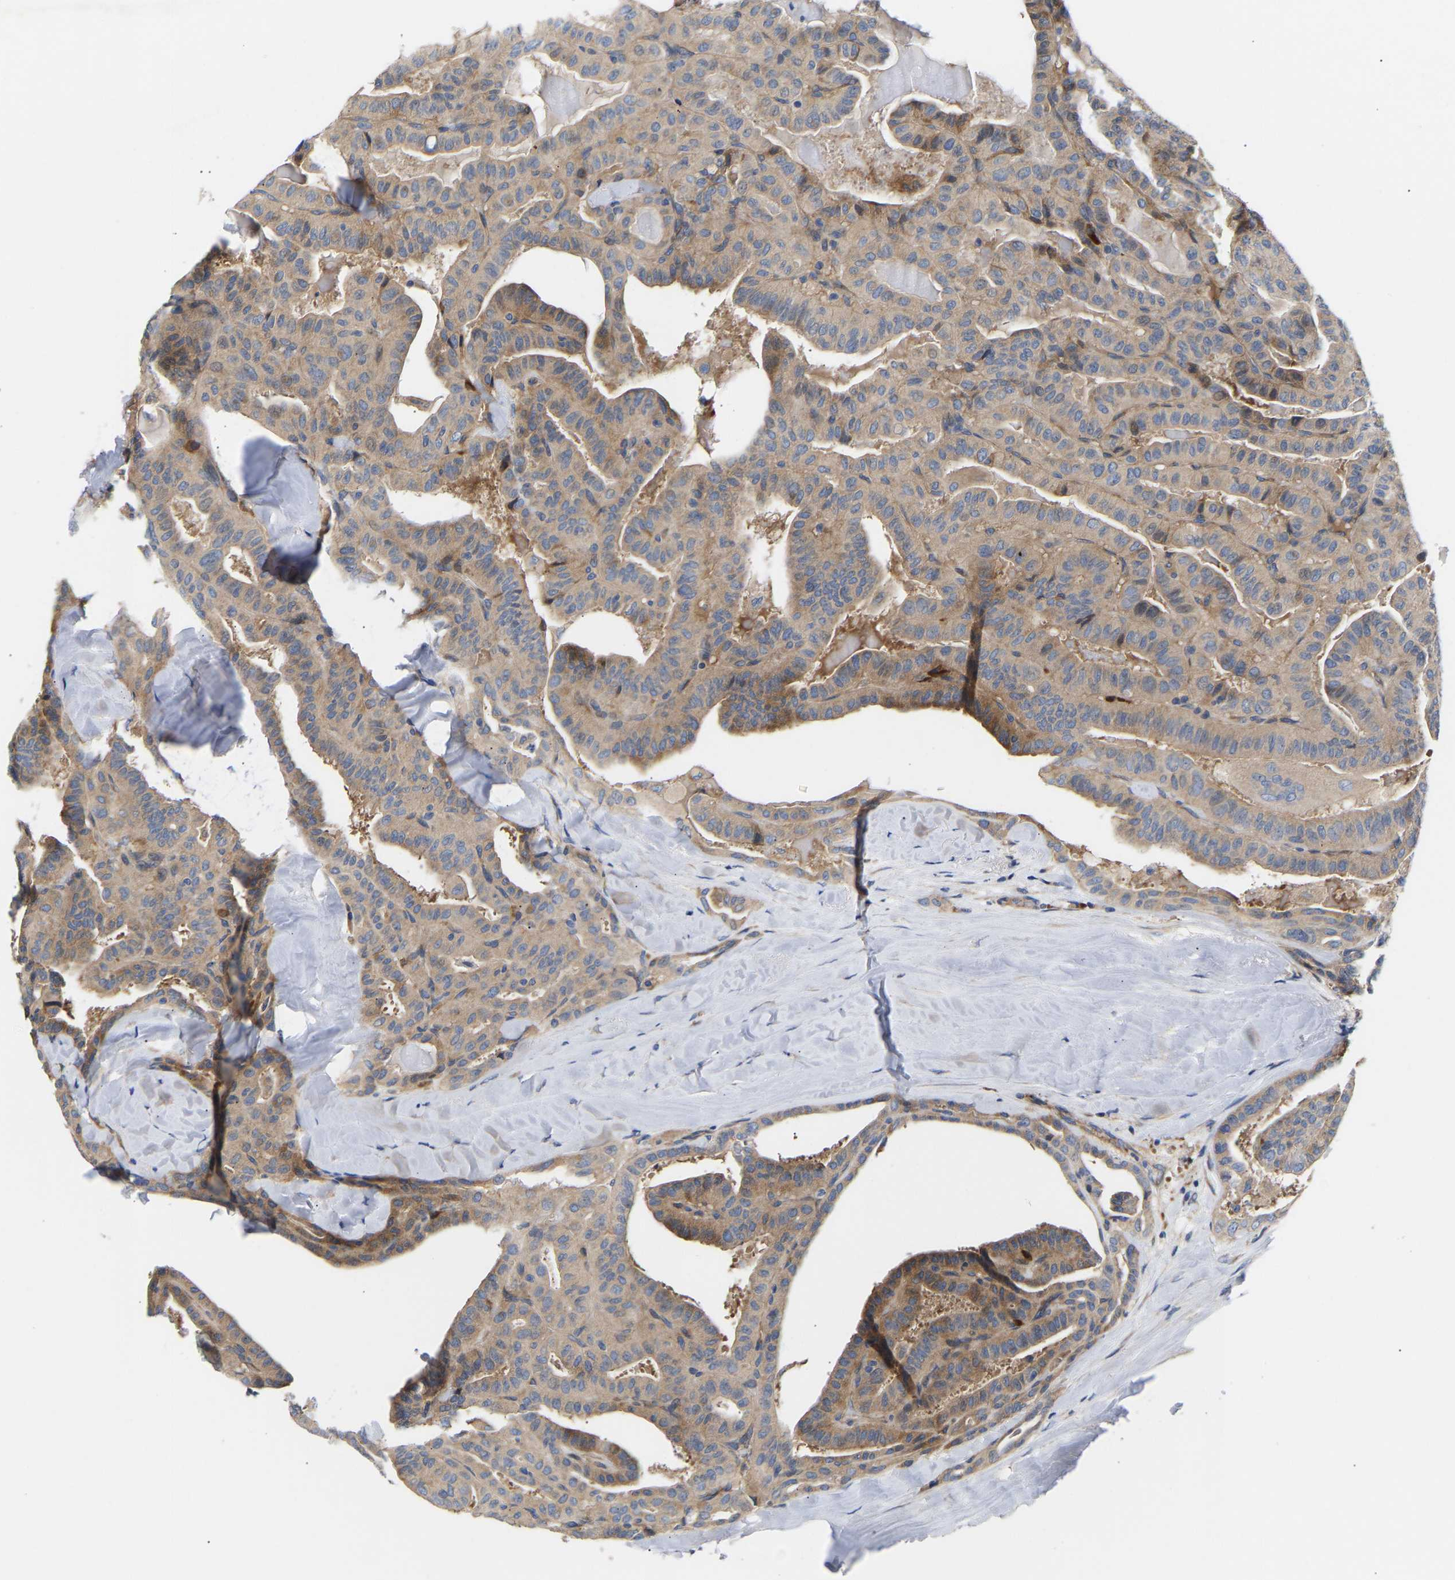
{"staining": {"intensity": "moderate", "quantity": ">75%", "location": "cytoplasmic/membranous"}, "tissue": "thyroid cancer", "cell_type": "Tumor cells", "image_type": "cancer", "snomed": [{"axis": "morphology", "description": "Papillary adenocarcinoma, NOS"}, {"axis": "topography", "description": "Thyroid gland"}], "caption": "Tumor cells display medium levels of moderate cytoplasmic/membranous staining in approximately >75% of cells in human papillary adenocarcinoma (thyroid).", "gene": "AIMP2", "patient": {"sex": "male", "age": 77}}